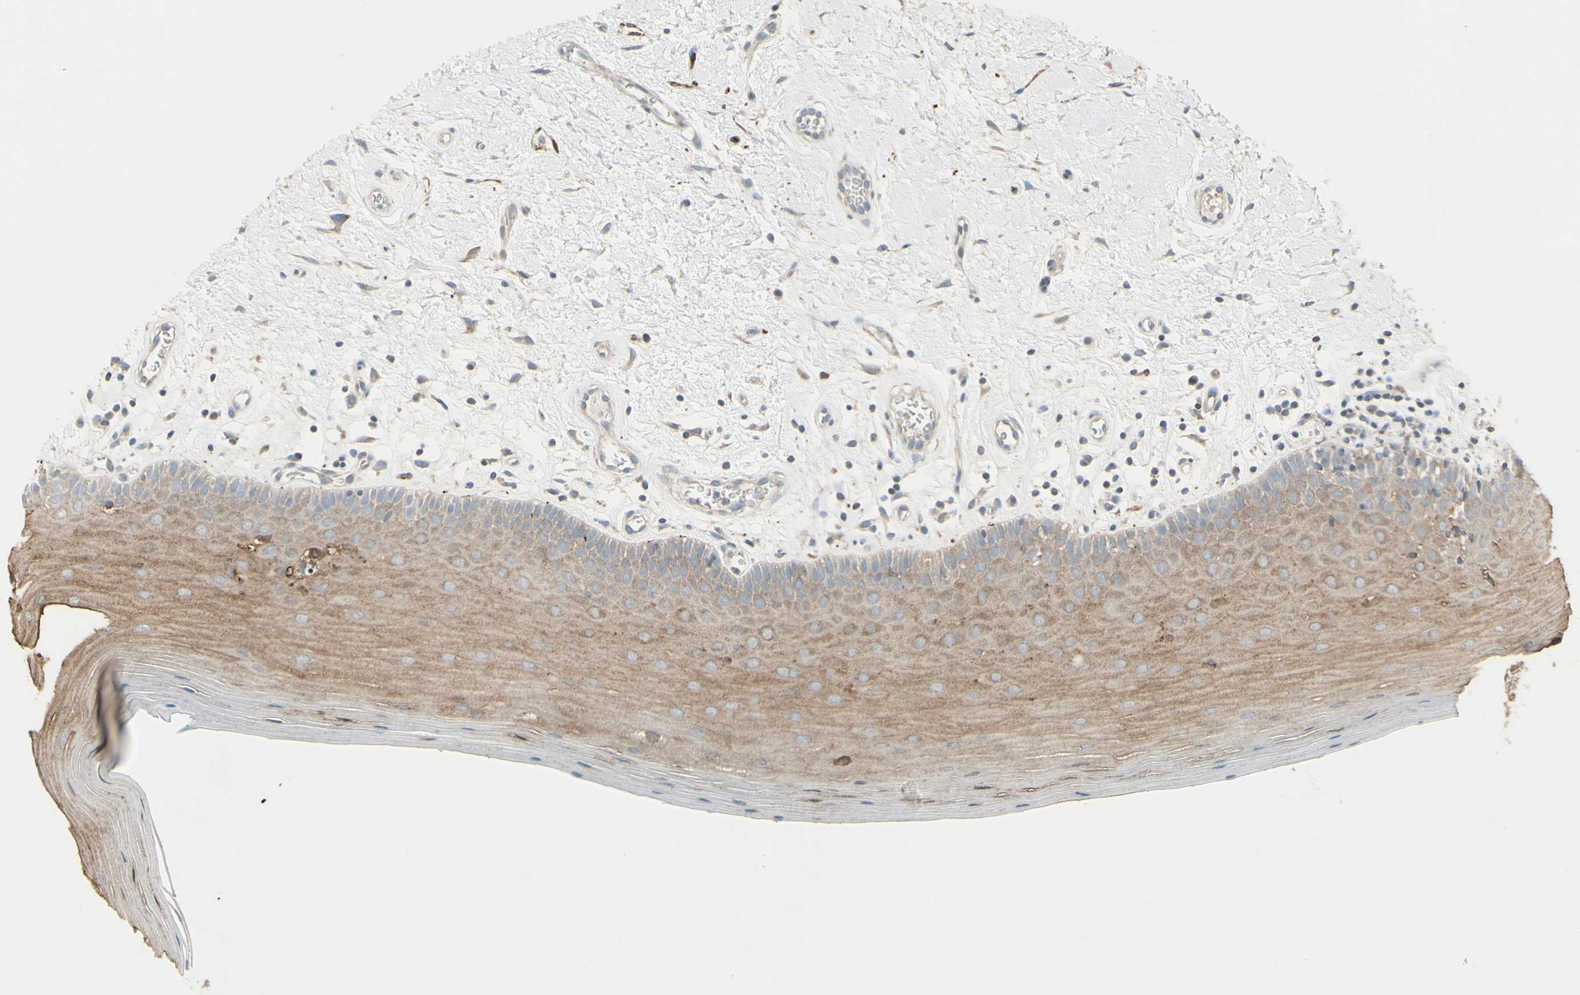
{"staining": {"intensity": "weak", "quantity": ">75%", "location": "cytoplasmic/membranous"}, "tissue": "oral mucosa", "cell_type": "Squamous epithelial cells", "image_type": "normal", "snomed": [{"axis": "morphology", "description": "Normal tissue, NOS"}, {"axis": "topography", "description": "Skeletal muscle"}, {"axis": "topography", "description": "Oral tissue"}], "caption": "IHC staining of normal oral mucosa, which displays low levels of weak cytoplasmic/membranous expression in approximately >75% of squamous epithelial cells indicating weak cytoplasmic/membranous protein expression. The staining was performed using DAB (brown) for protein detection and nuclei were counterstained in hematoxylin (blue).", "gene": "FAM171B", "patient": {"sex": "male", "age": 58}}